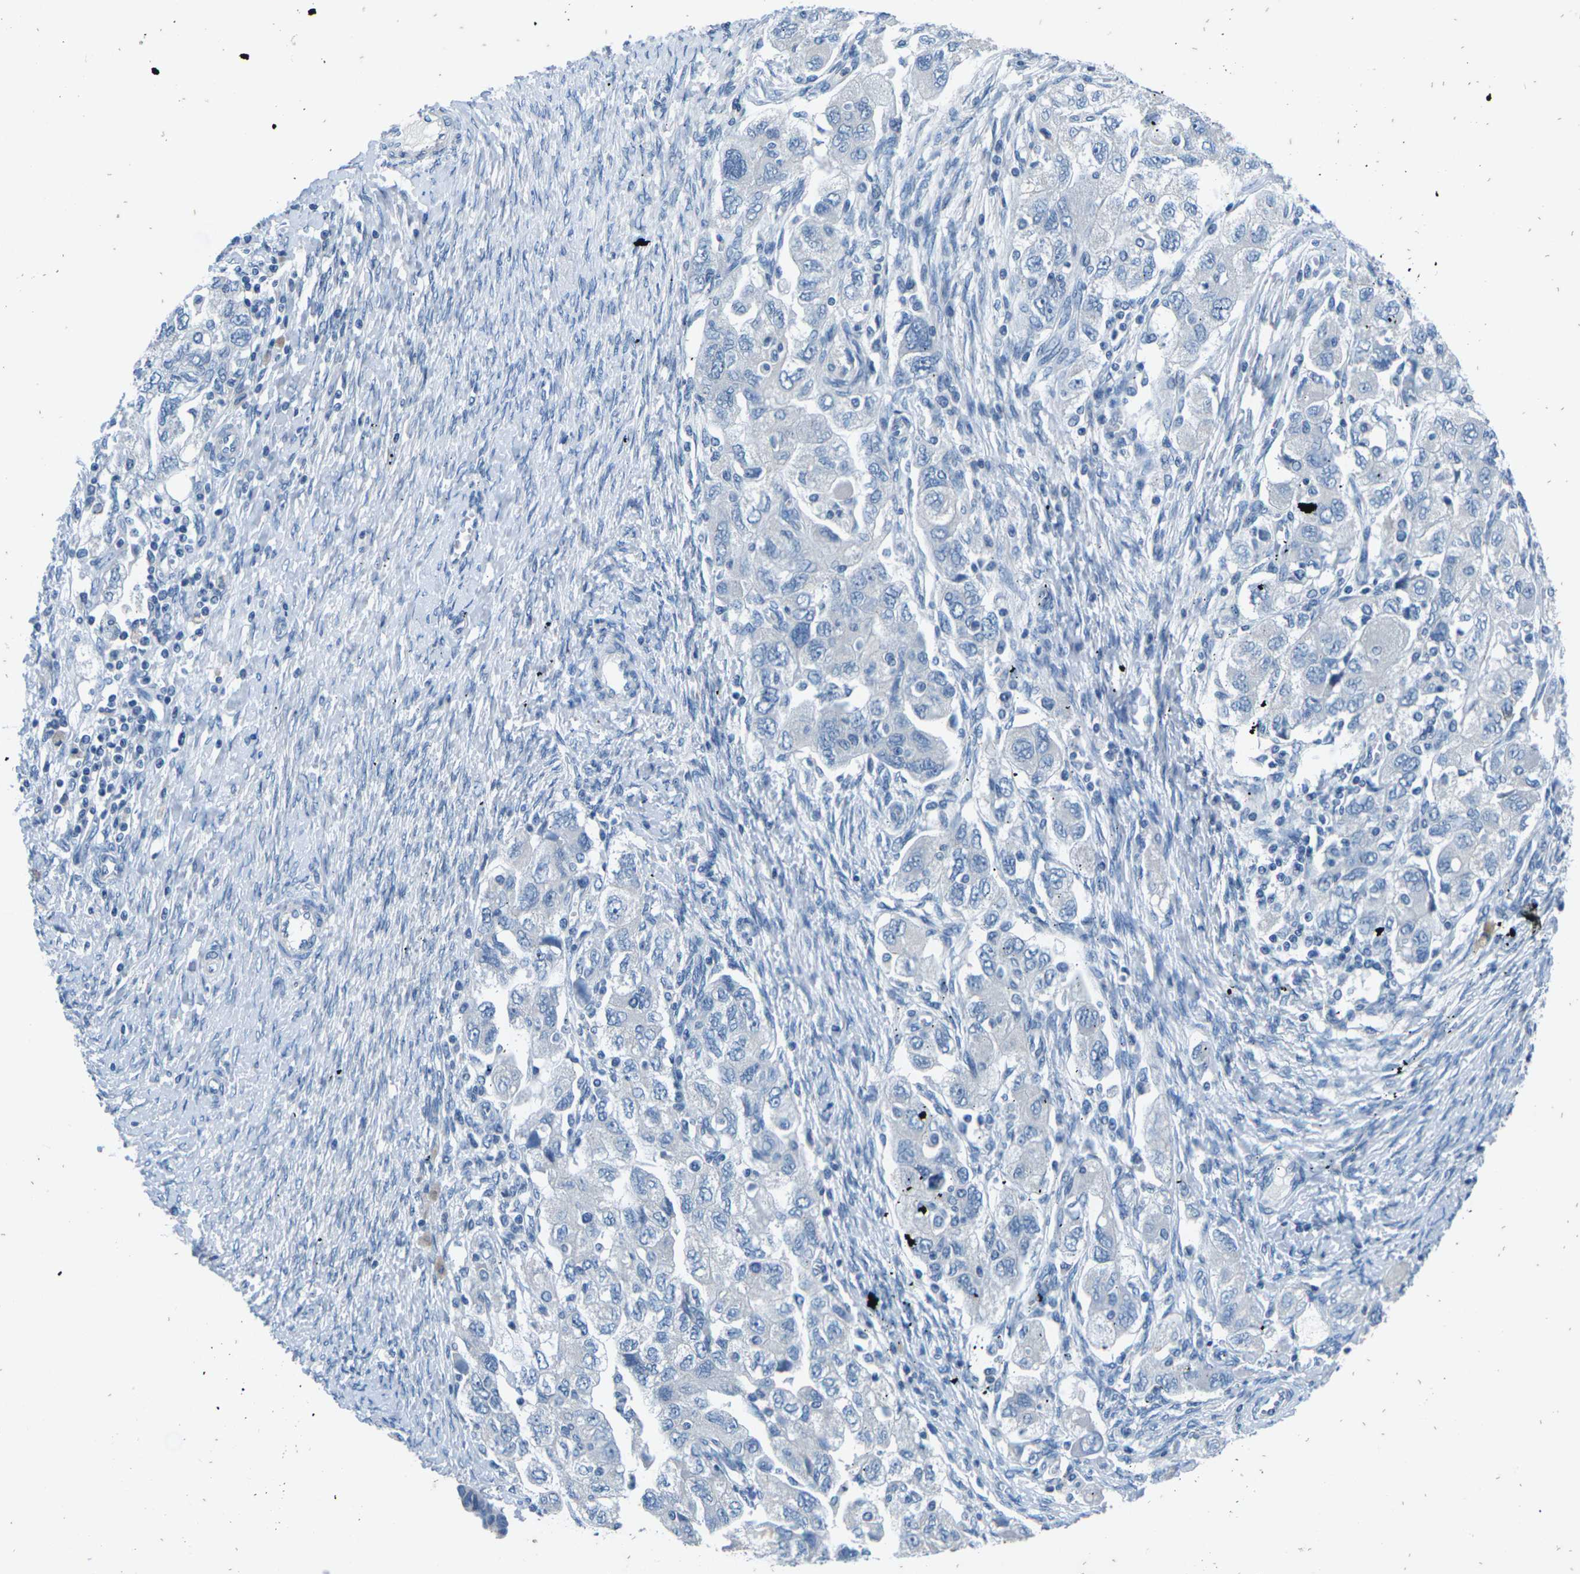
{"staining": {"intensity": "negative", "quantity": "none", "location": "none"}, "tissue": "ovarian cancer", "cell_type": "Tumor cells", "image_type": "cancer", "snomed": [{"axis": "morphology", "description": "Carcinoma, NOS"}, {"axis": "morphology", "description": "Cystadenocarcinoma, serous, NOS"}, {"axis": "topography", "description": "Ovary"}], "caption": "The immunohistochemistry (IHC) photomicrograph has no significant expression in tumor cells of ovarian carcinoma tissue.", "gene": "UMOD", "patient": {"sex": "female", "age": 69}}